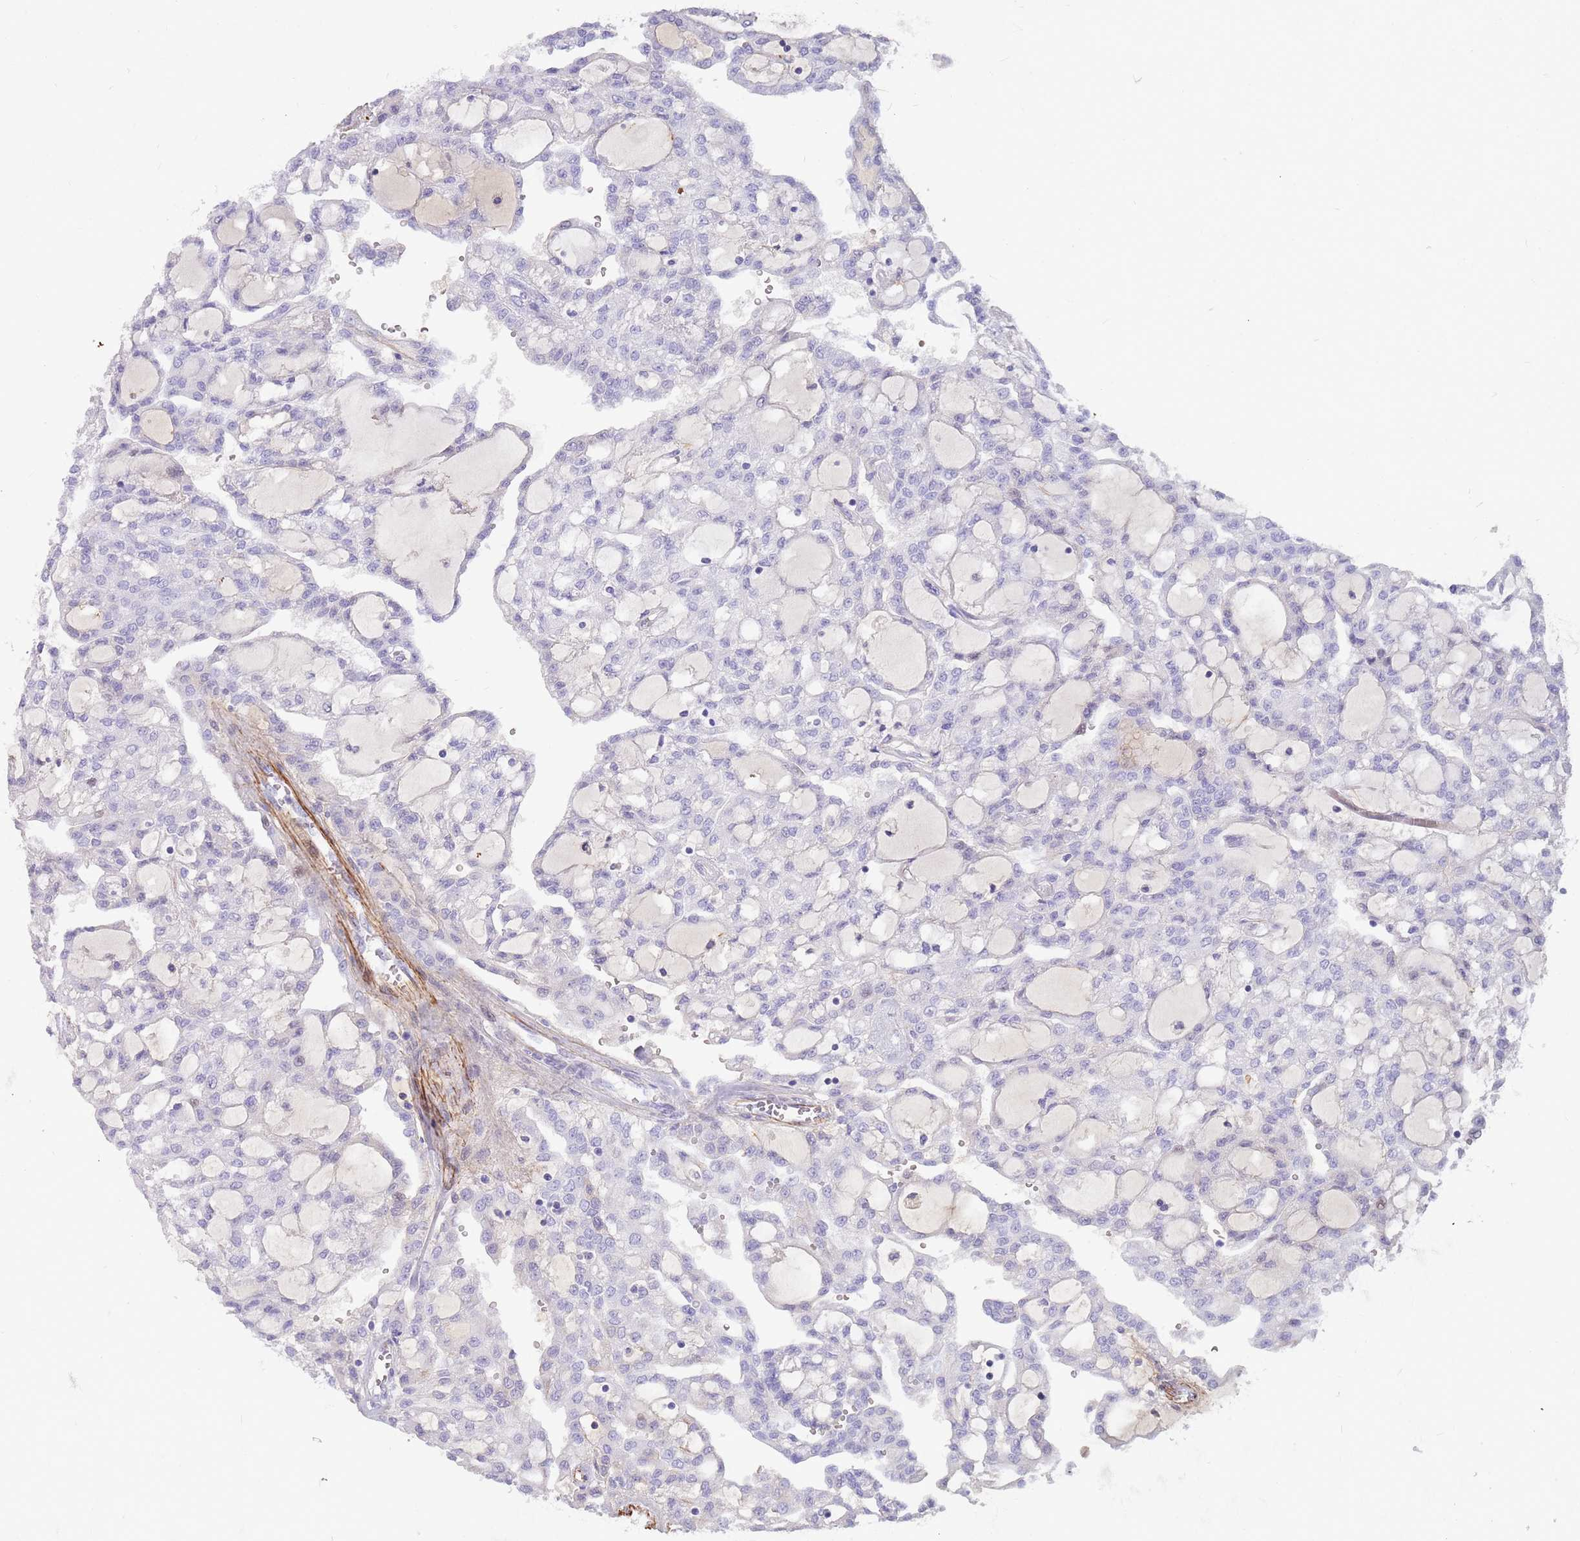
{"staining": {"intensity": "negative", "quantity": "none", "location": "none"}, "tissue": "renal cancer", "cell_type": "Tumor cells", "image_type": "cancer", "snomed": [{"axis": "morphology", "description": "Adenocarcinoma, NOS"}, {"axis": "topography", "description": "Kidney"}], "caption": "An immunohistochemistry (IHC) micrograph of renal cancer is shown. There is no staining in tumor cells of renal cancer.", "gene": "LEPROTL1", "patient": {"sex": "male", "age": 63}}